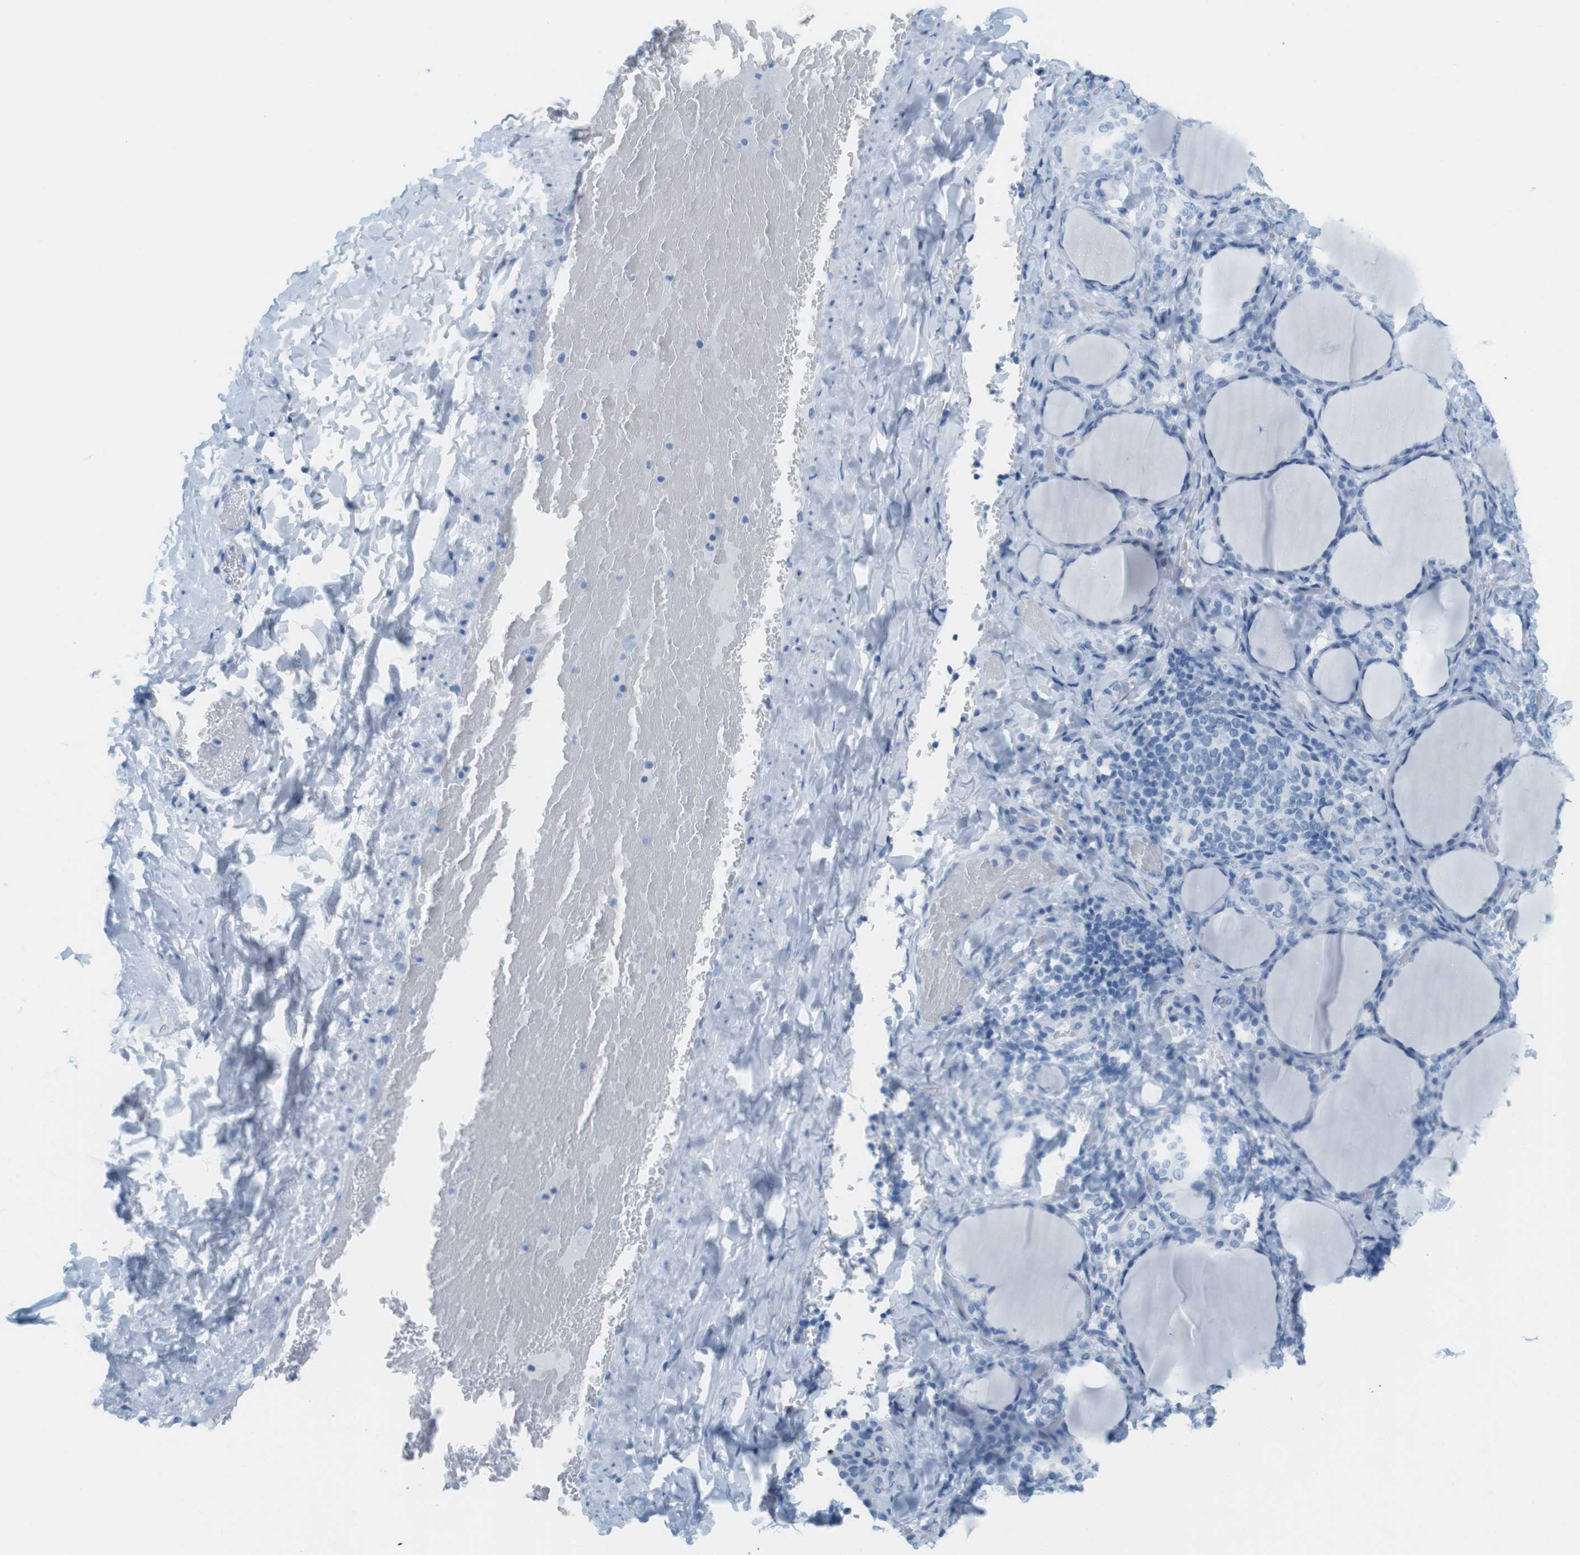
{"staining": {"intensity": "negative", "quantity": "none", "location": "none"}, "tissue": "thyroid gland", "cell_type": "Glandular cells", "image_type": "normal", "snomed": [{"axis": "morphology", "description": "Normal tissue, NOS"}, {"axis": "morphology", "description": "Papillary adenocarcinoma, NOS"}, {"axis": "topography", "description": "Thyroid gland"}], "caption": "IHC image of normal thyroid gland: thyroid gland stained with DAB (3,3'-diaminobenzidine) shows no significant protein expression in glandular cells.", "gene": "TNNT2", "patient": {"sex": "female", "age": 30}}